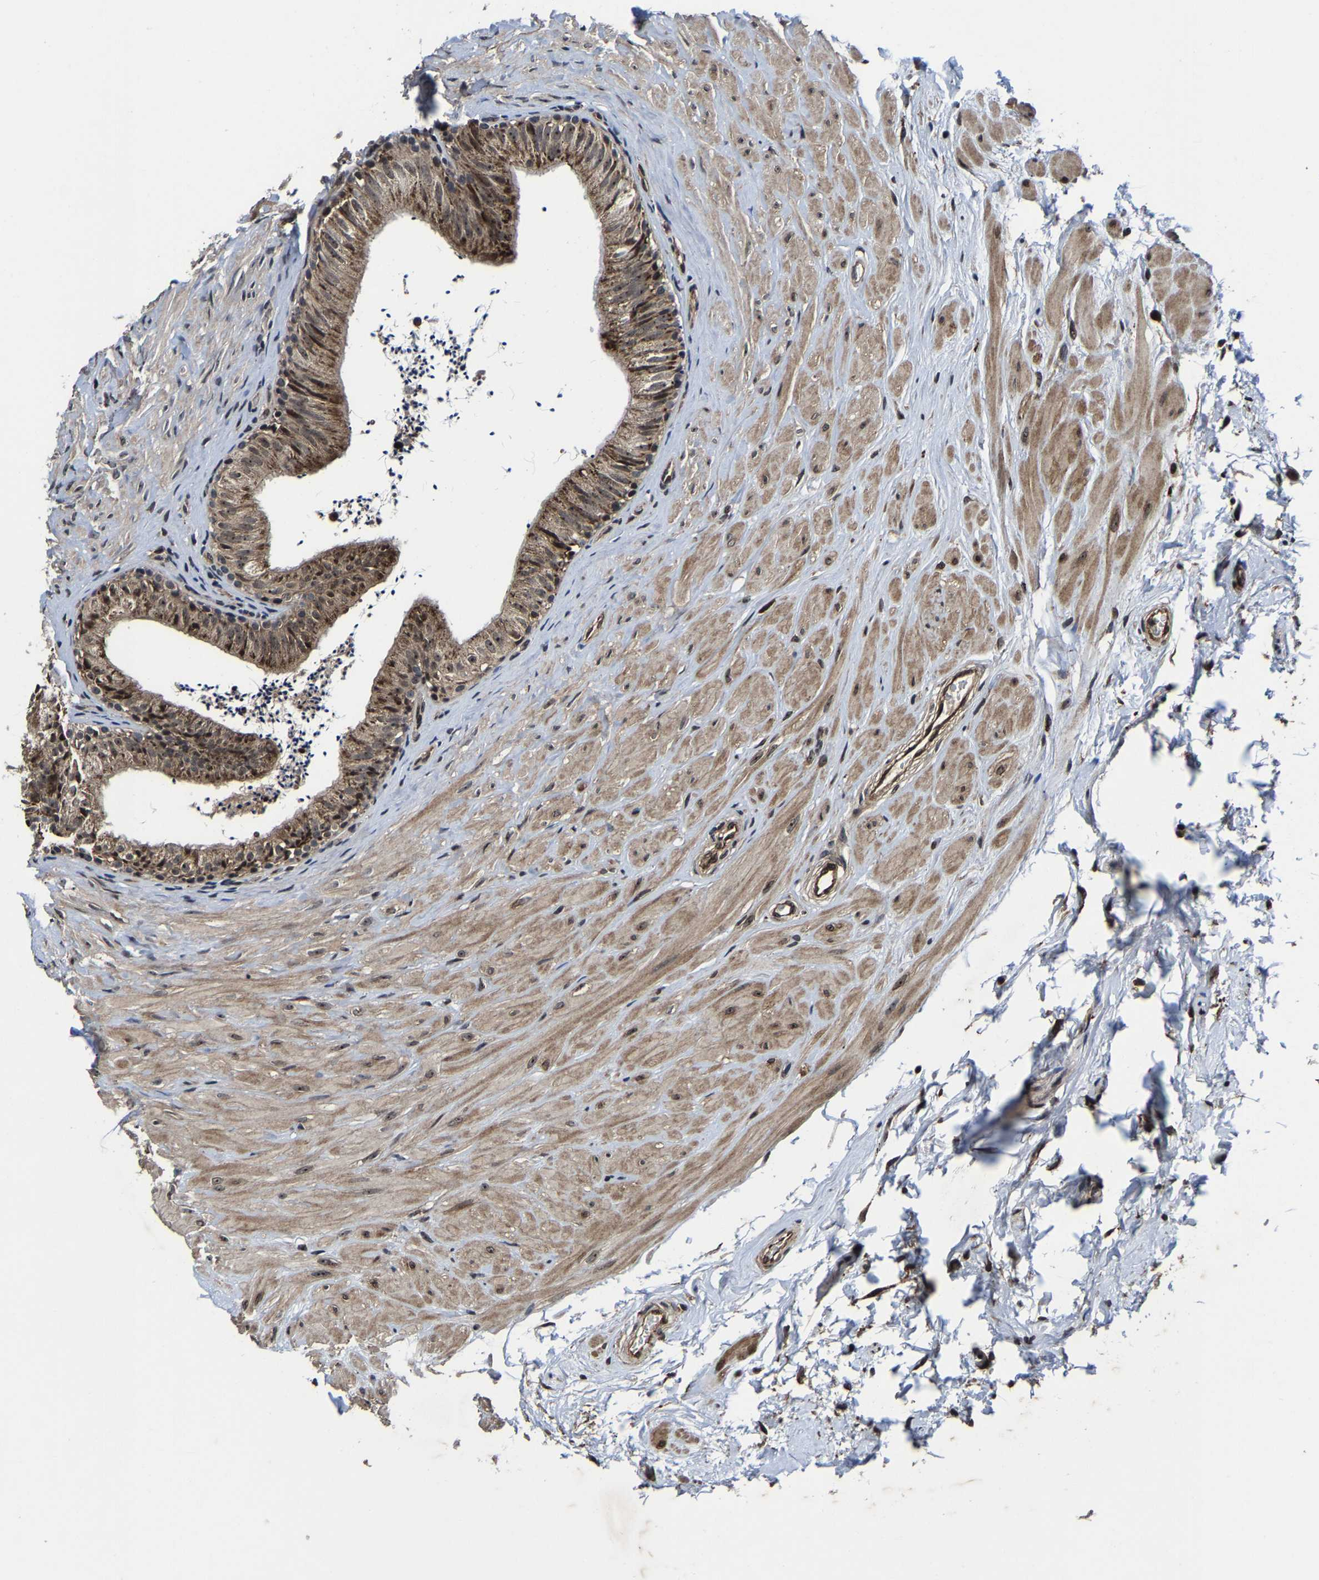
{"staining": {"intensity": "moderate", "quantity": ">75%", "location": "cytoplasmic/membranous"}, "tissue": "epididymis", "cell_type": "Glandular cells", "image_type": "normal", "snomed": [{"axis": "morphology", "description": "Normal tissue, NOS"}, {"axis": "topography", "description": "Epididymis"}], "caption": "Immunohistochemistry (IHC) (DAB) staining of unremarkable human epididymis exhibits moderate cytoplasmic/membranous protein positivity in approximately >75% of glandular cells.", "gene": "ZCCHC7", "patient": {"sex": "male", "age": 56}}